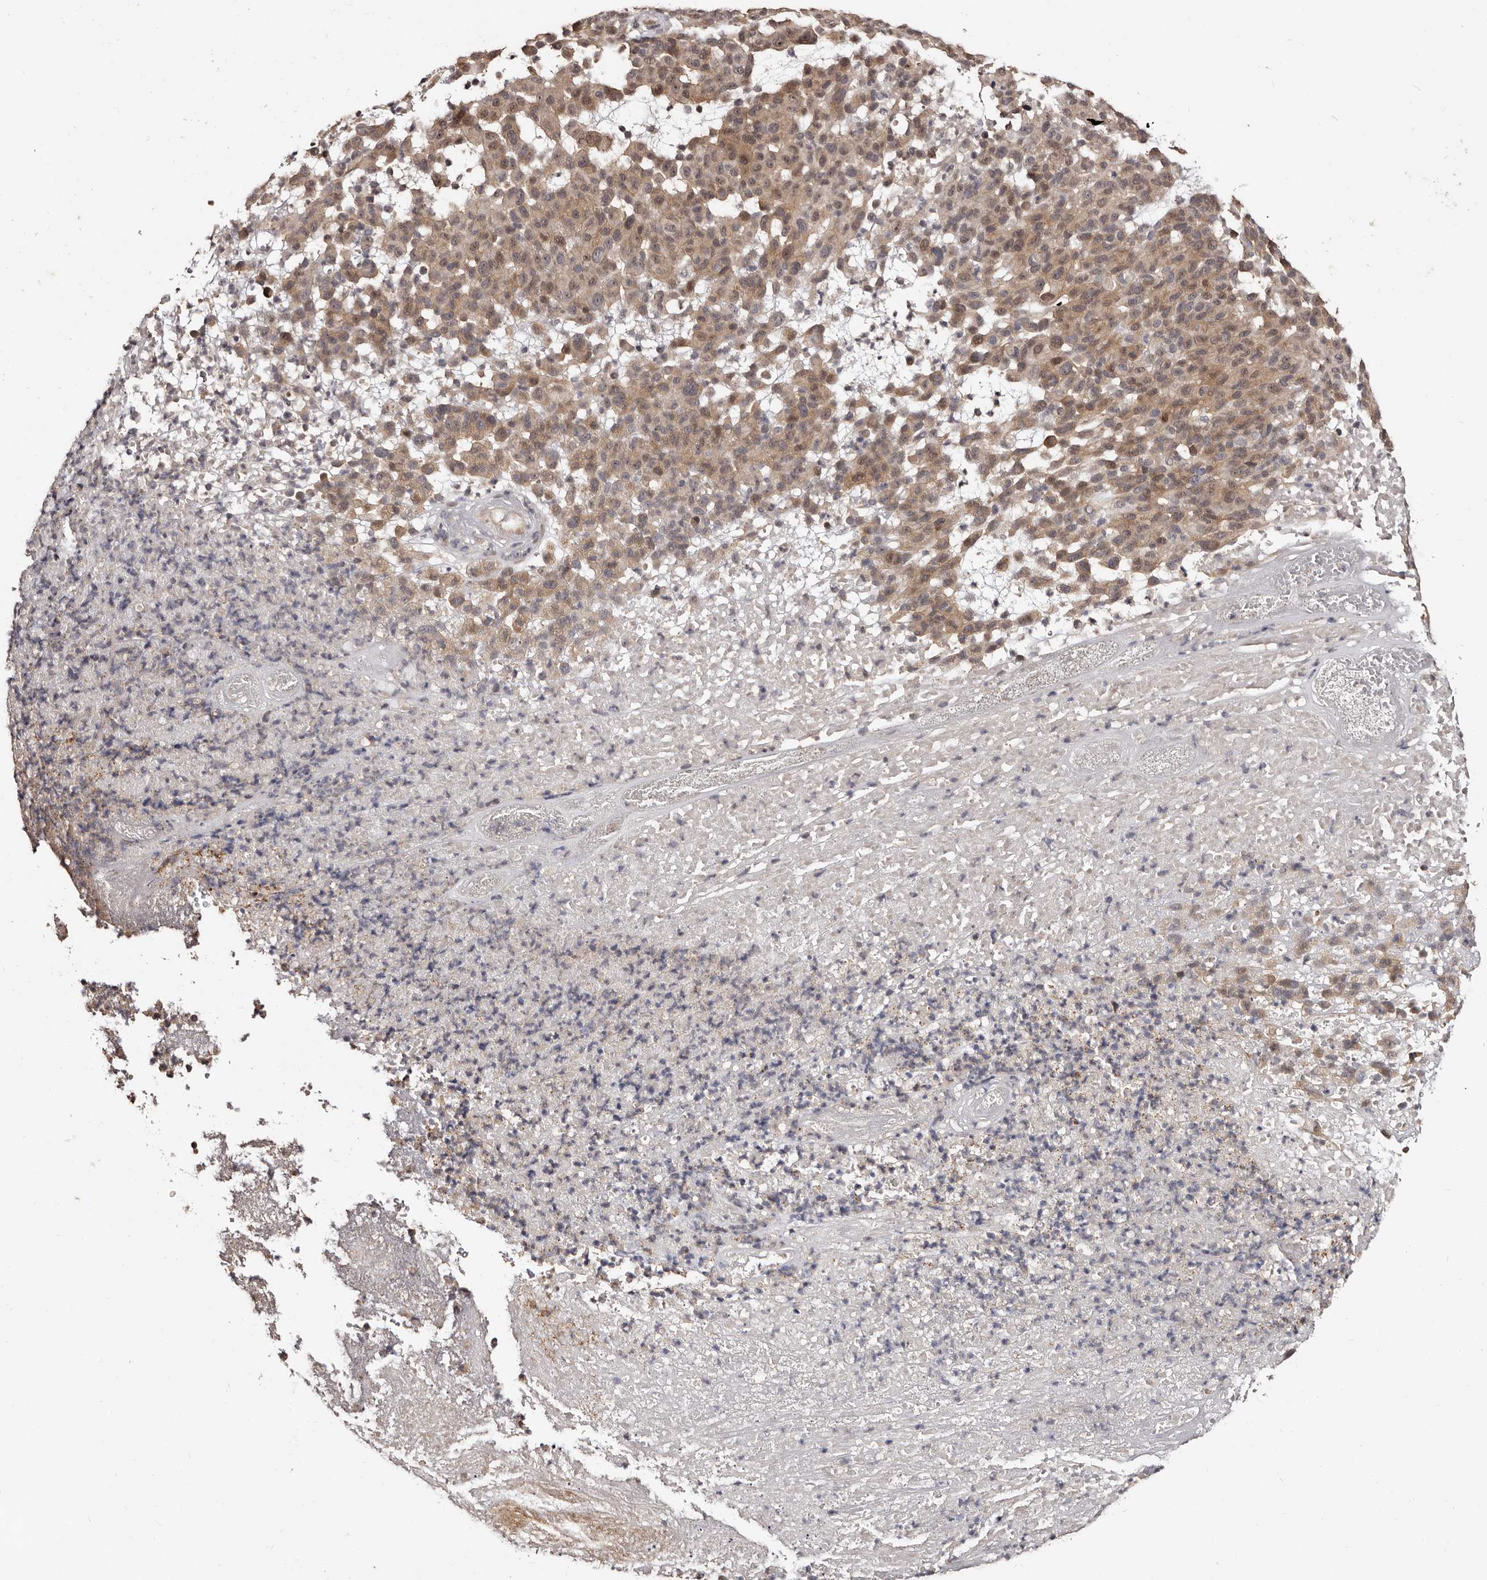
{"staining": {"intensity": "weak", "quantity": ">75%", "location": "cytoplasmic/membranous,nuclear"}, "tissue": "melanoma", "cell_type": "Tumor cells", "image_type": "cancer", "snomed": [{"axis": "morphology", "description": "Malignant melanoma, NOS"}, {"axis": "topography", "description": "Skin"}], "caption": "Immunohistochemistry (IHC) photomicrograph of neoplastic tissue: melanoma stained using immunohistochemistry exhibits low levels of weak protein expression localized specifically in the cytoplasmic/membranous and nuclear of tumor cells, appearing as a cytoplasmic/membranous and nuclear brown color.", "gene": "TBC1D22B", "patient": {"sex": "male", "age": 59}}